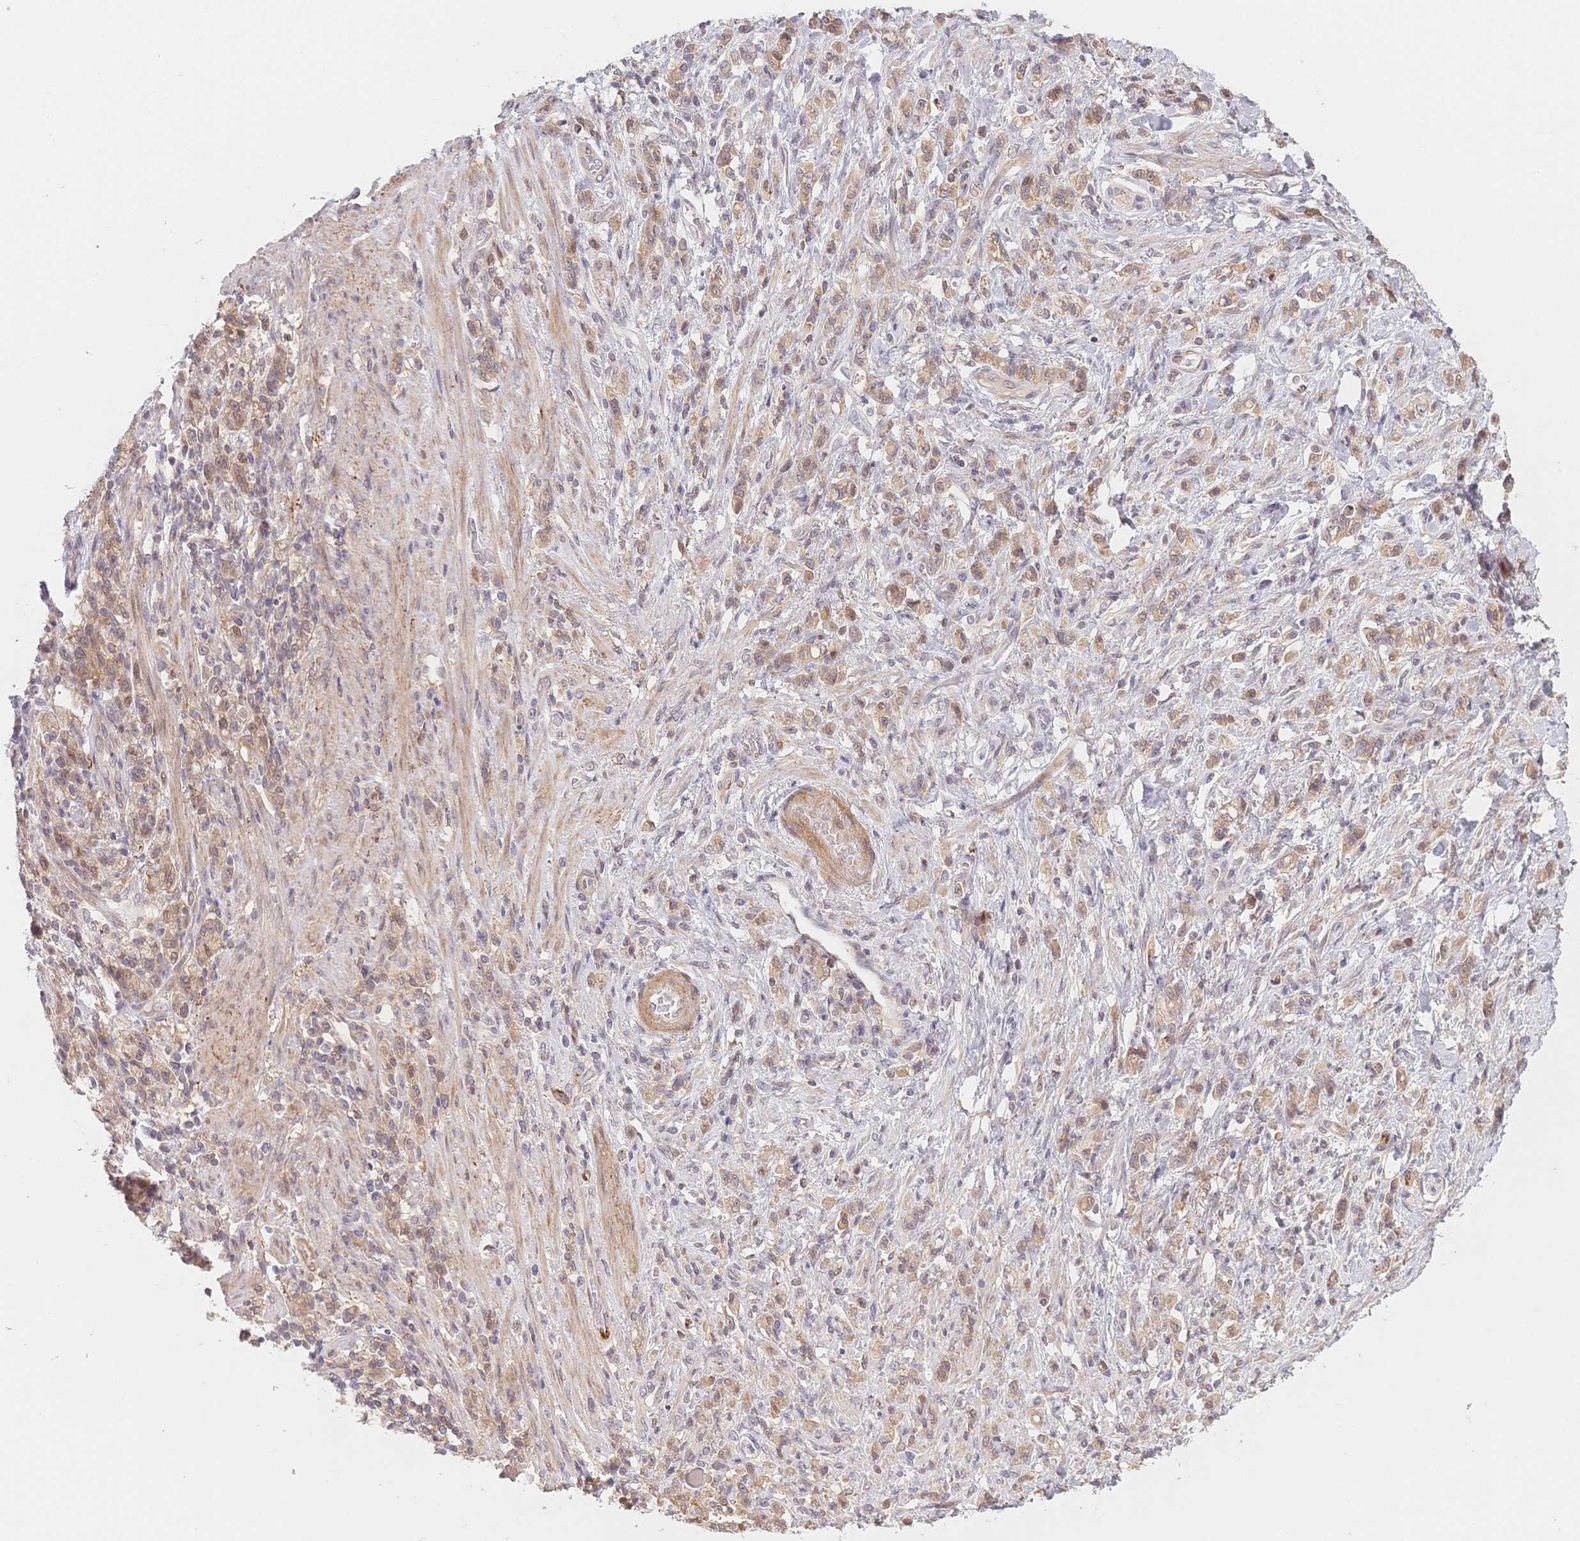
{"staining": {"intensity": "weak", "quantity": "<25%", "location": "cytoplasmic/membranous"}, "tissue": "stomach cancer", "cell_type": "Tumor cells", "image_type": "cancer", "snomed": [{"axis": "morphology", "description": "Adenocarcinoma, NOS"}, {"axis": "topography", "description": "Stomach"}], "caption": "The histopathology image displays no staining of tumor cells in stomach adenocarcinoma. (DAB (3,3'-diaminobenzidine) immunohistochemistry (IHC) with hematoxylin counter stain).", "gene": "C12orf75", "patient": {"sex": "male", "age": 77}}